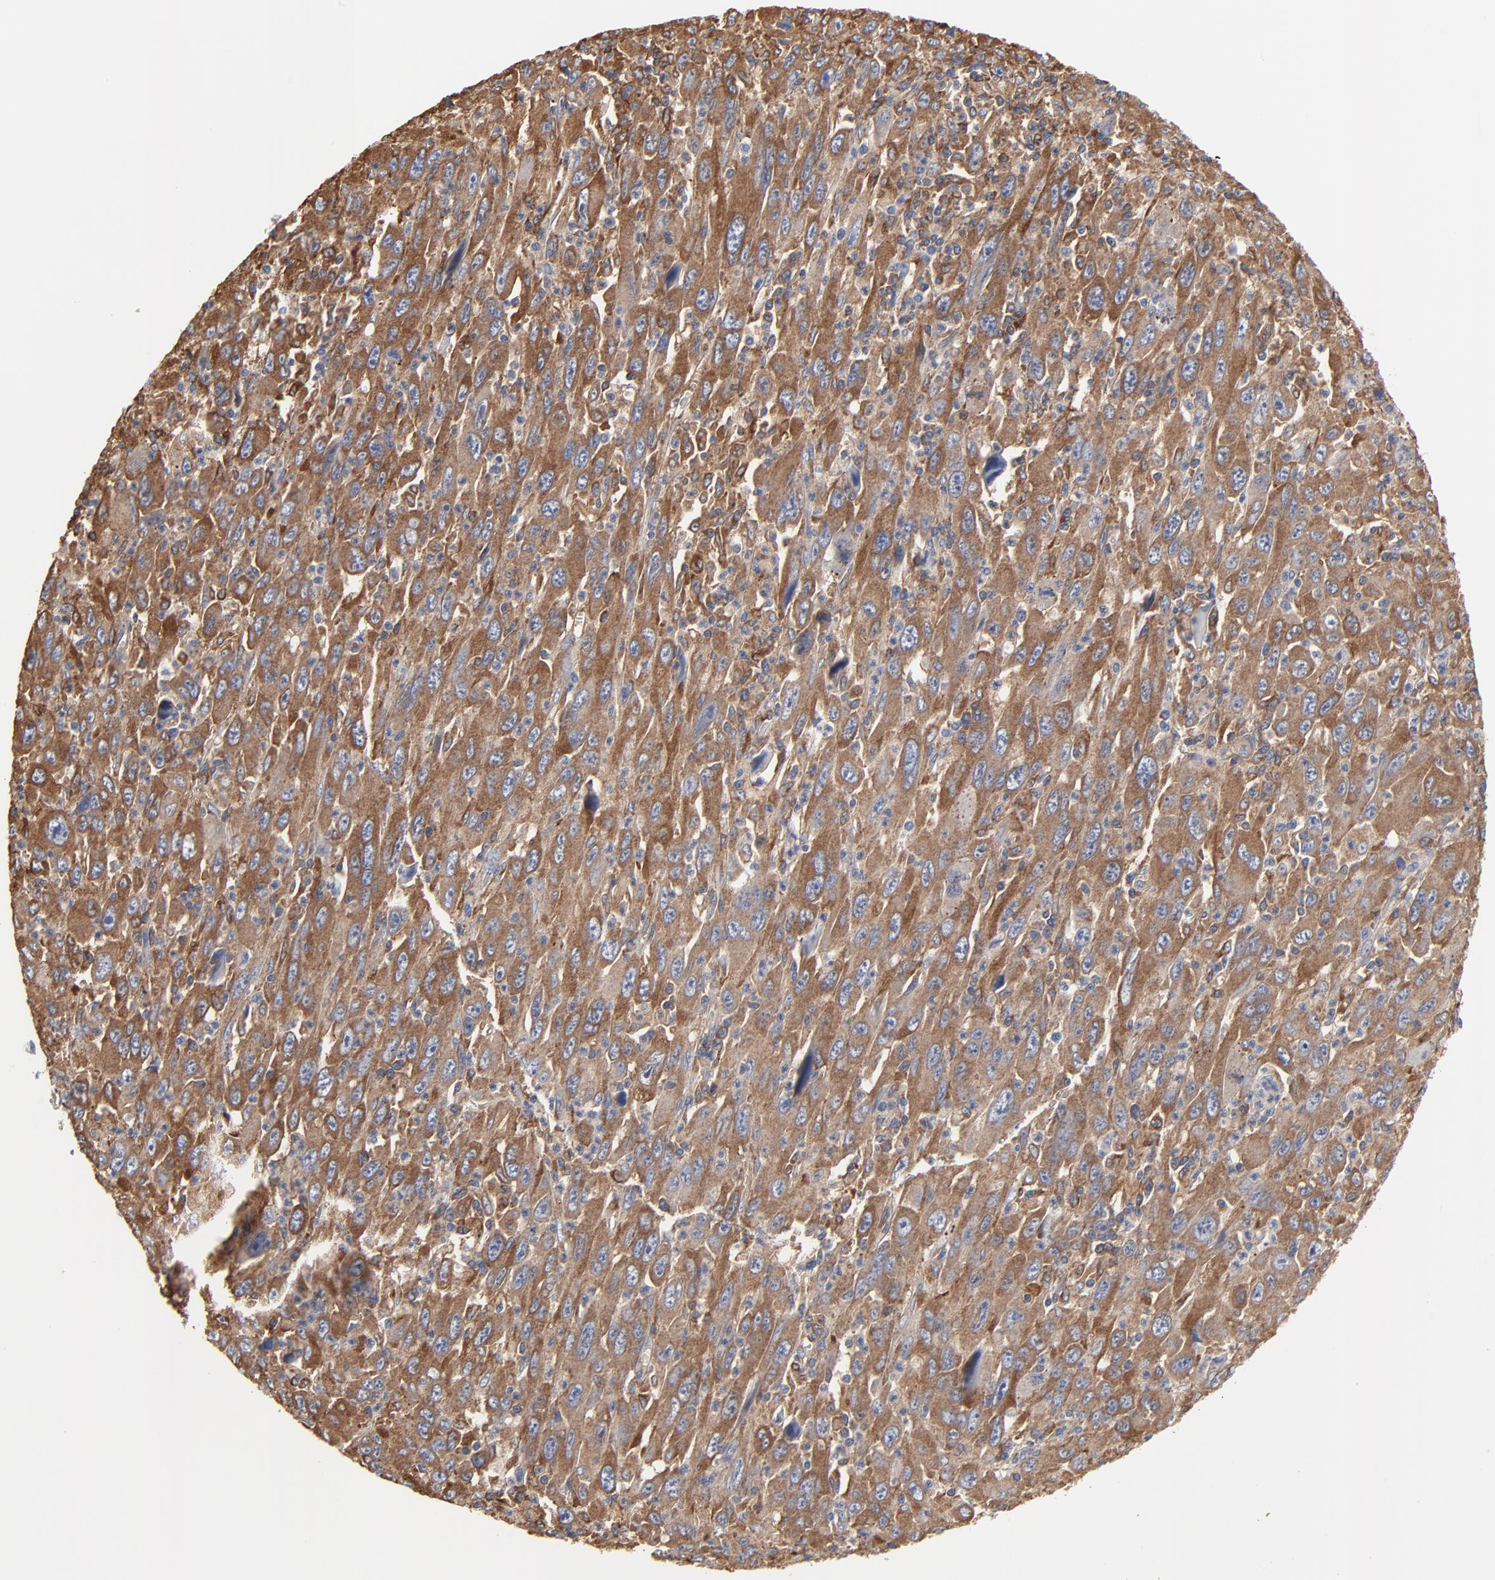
{"staining": {"intensity": "moderate", "quantity": ">75%", "location": "cytoplasmic/membranous"}, "tissue": "melanoma", "cell_type": "Tumor cells", "image_type": "cancer", "snomed": [{"axis": "morphology", "description": "Malignant melanoma, Metastatic site"}, {"axis": "topography", "description": "Skin"}], "caption": "Malignant melanoma (metastatic site) stained for a protein reveals moderate cytoplasmic/membranous positivity in tumor cells.", "gene": "NXF3", "patient": {"sex": "female", "age": 56}}